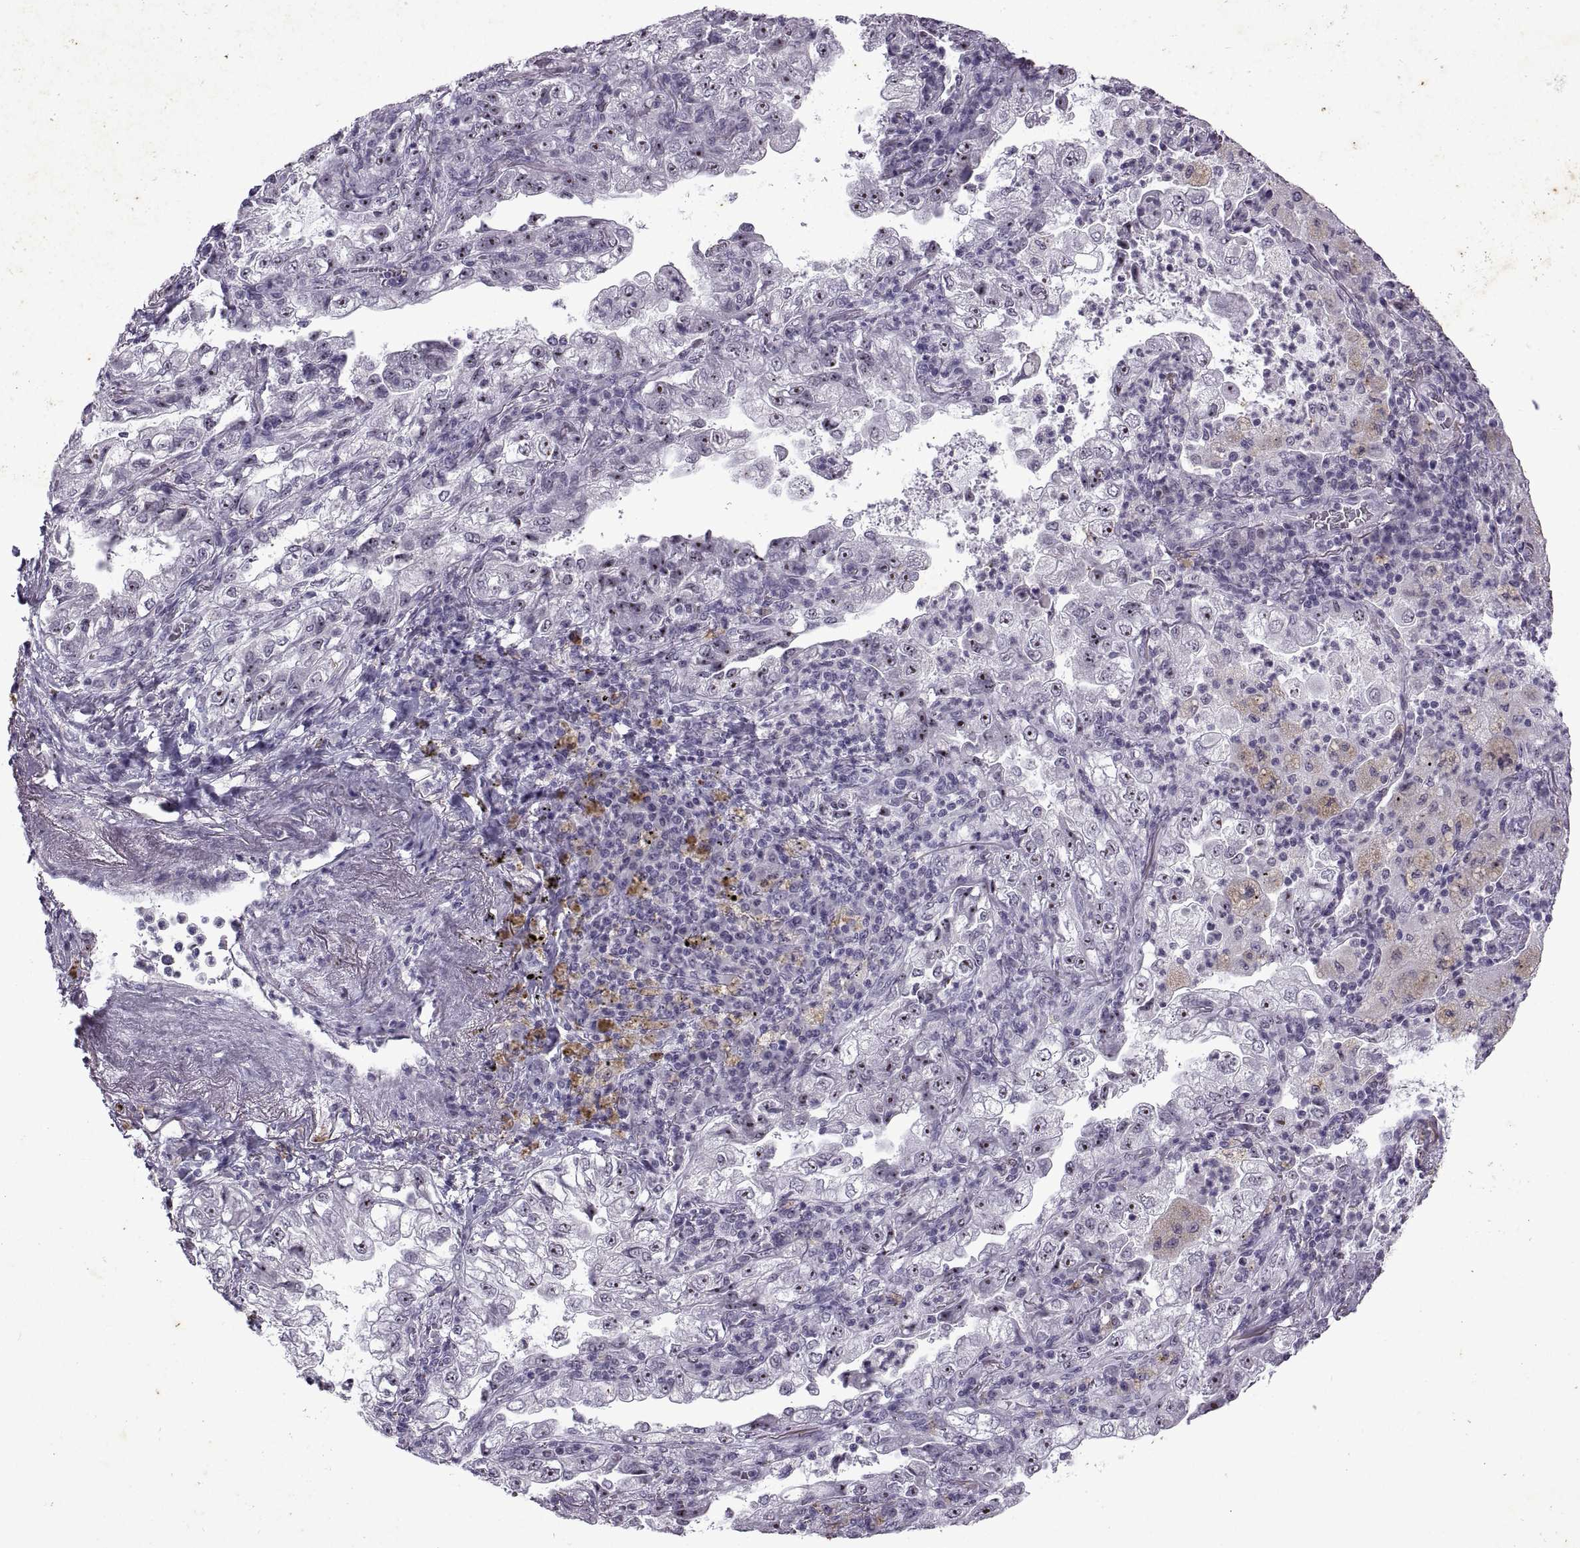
{"staining": {"intensity": "strong", "quantity": ">75%", "location": "nuclear"}, "tissue": "lung cancer", "cell_type": "Tumor cells", "image_type": "cancer", "snomed": [{"axis": "morphology", "description": "Adenocarcinoma, NOS"}, {"axis": "topography", "description": "Lung"}], "caption": "Immunohistochemistry (IHC) image of human adenocarcinoma (lung) stained for a protein (brown), which displays high levels of strong nuclear positivity in approximately >75% of tumor cells.", "gene": "SINHCAF", "patient": {"sex": "female", "age": 73}}